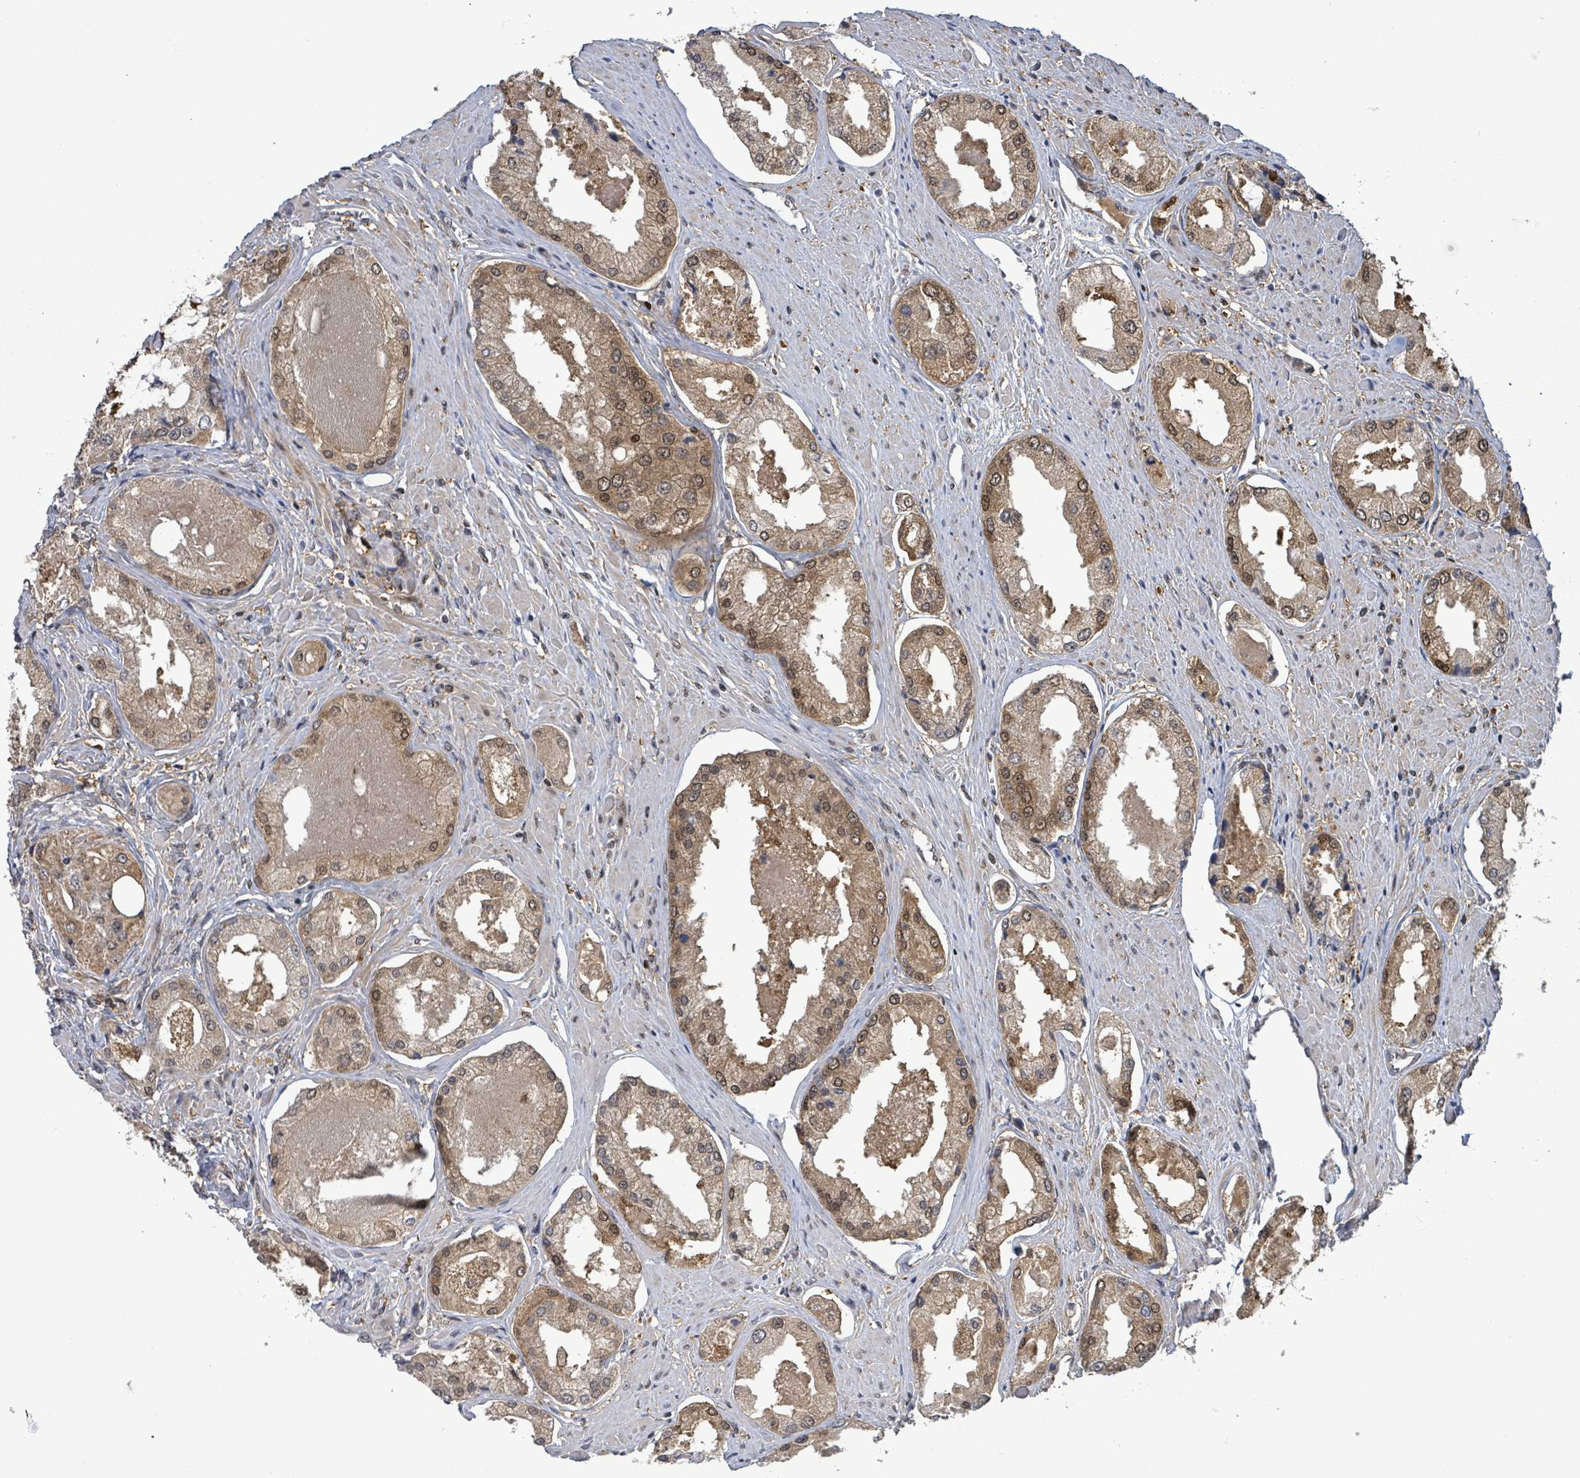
{"staining": {"intensity": "moderate", "quantity": "25%-75%", "location": "cytoplasmic/membranous"}, "tissue": "prostate cancer", "cell_type": "Tumor cells", "image_type": "cancer", "snomed": [{"axis": "morphology", "description": "Adenocarcinoma, Low grade"}, {"axis": "topography", "description": "Prostate"}], "caption": "Protein staining by IHC displays moderate cytoplasmic/membranous positivity in about 25%-75% of tumor cells in prostate cancer. Nuclei are stained in blue.", "gene": "FBXO6", "patient": {"sex": "male", "age": 68}}